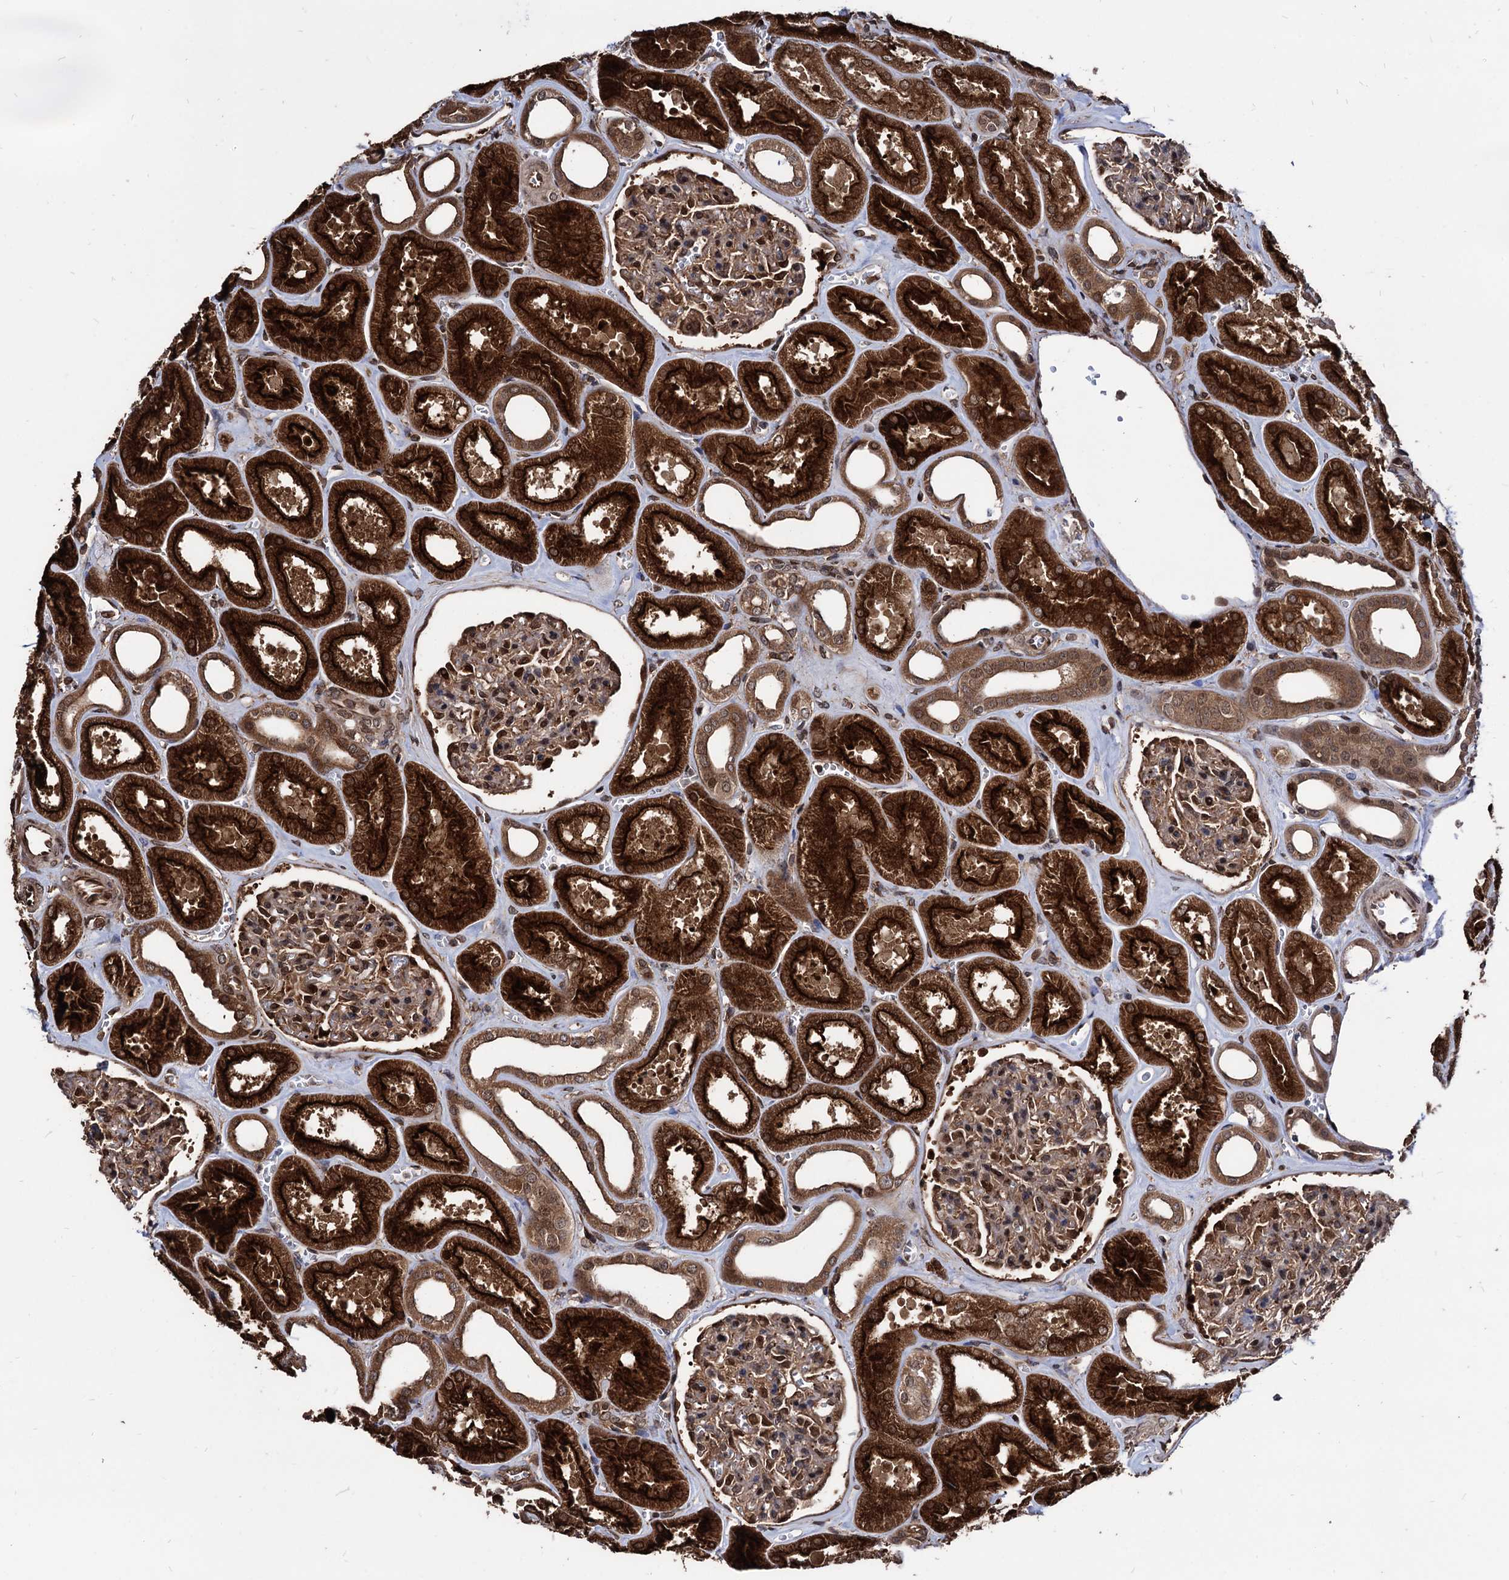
{"staining": {"intensity": "moderate", "quantity": ">75%", "location": "cytoplasmic/membranous,nuclear"}, "tissue": "kidney", "cell_type": "Cells in glomeruli", "image_type": "normal", "snomed": [{"axis": "morphology", "description": "Normal tissue, NOS"}, {"axis": "morphology", "description": "Adenocarcinoma, NOS"}, {"axis": "topography", "description": "Kidney"}], "caption": "A high-resolution histopathology image shows immunohistochemistry staining of unremarkable kidney, which reveals moderate cytoplasmic/membranous,nuclear staining in about >75% of cells in glomeruli. Immunohistochemistry (ihc) stains the protein of interest in brown and the nuclei are stained blue.", "gene": "ANKRD12", "patient": {"sex": "female", "age": 68}}